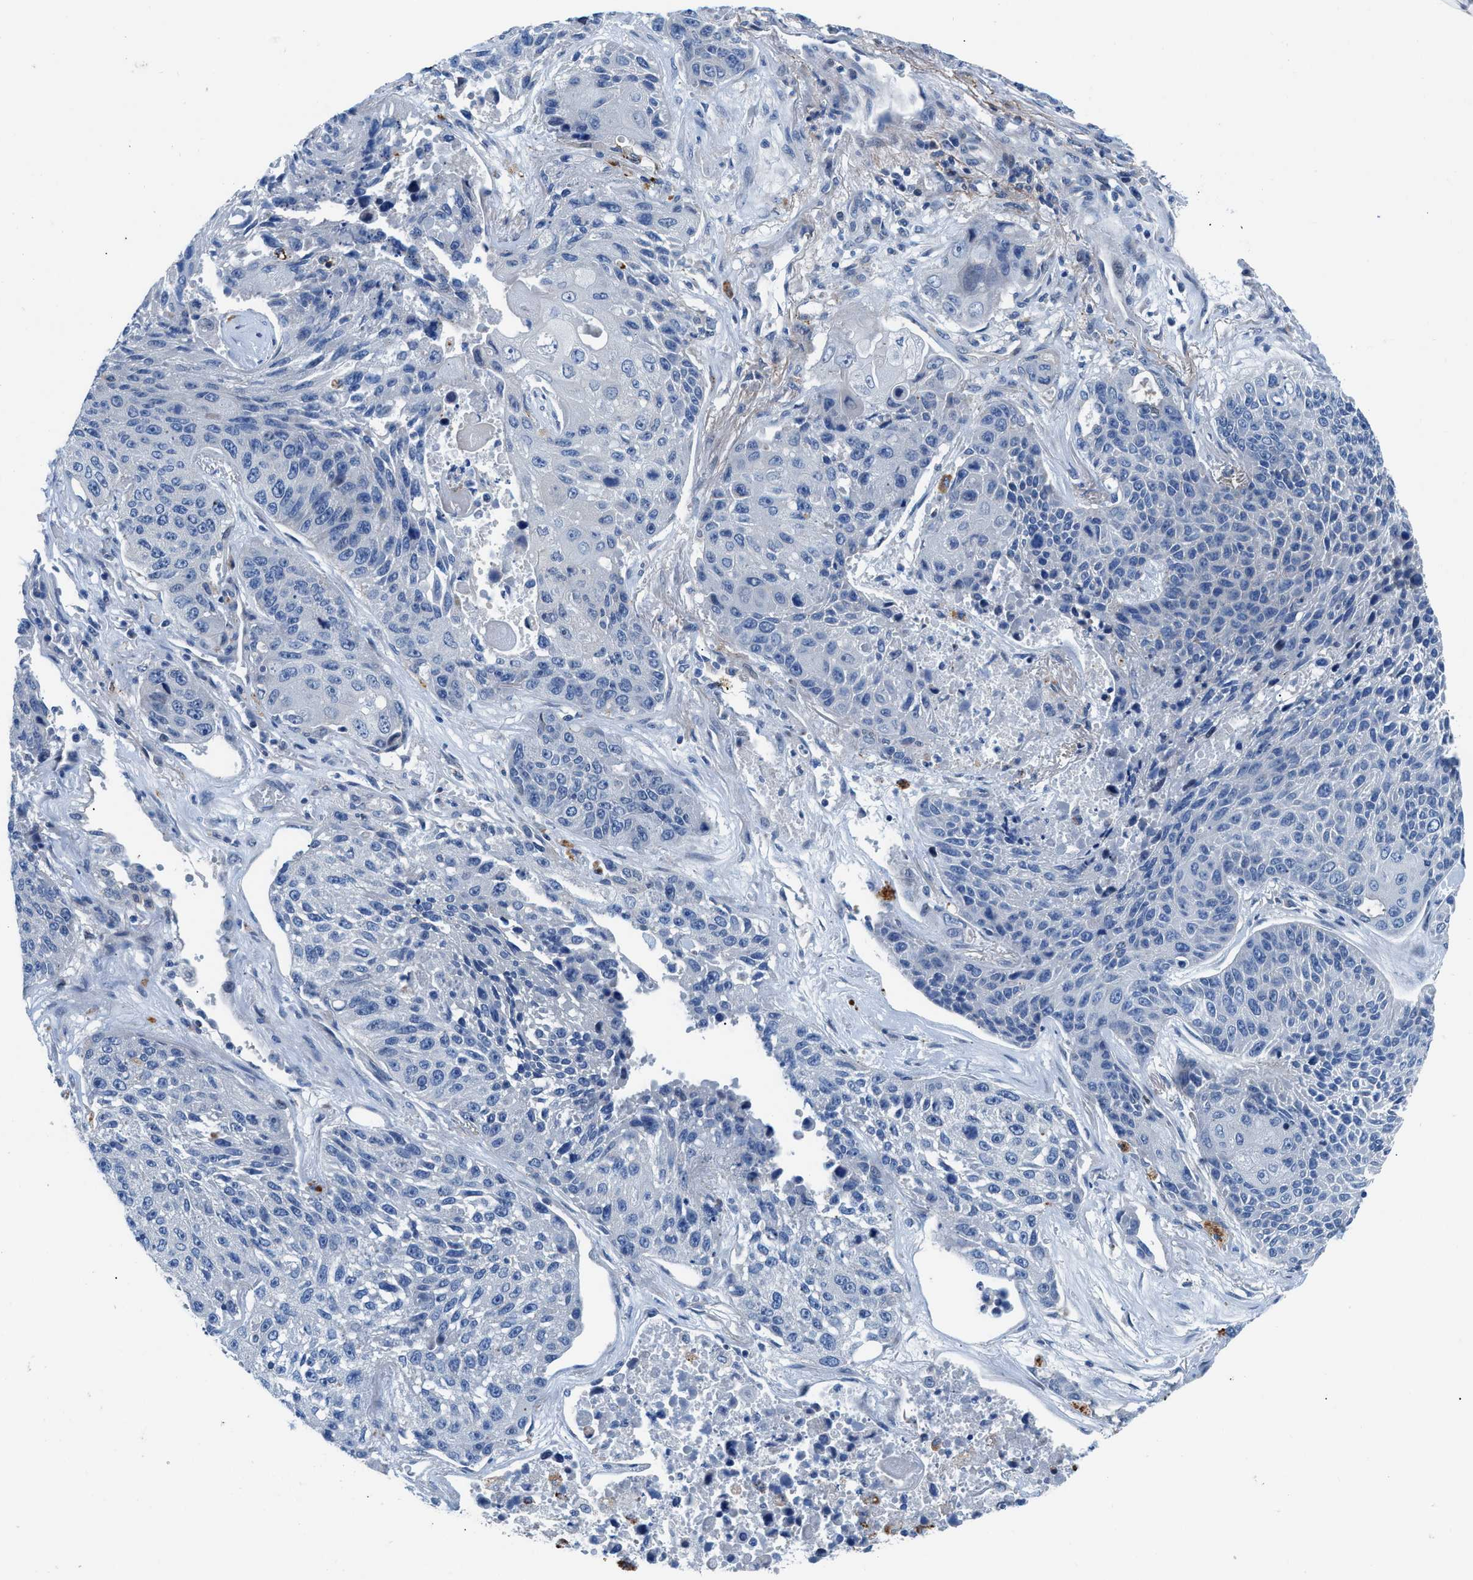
{"staining": {"intensity": "negative", "quantity": "none", "location": "none"}, "tissue": "lung cancer", "cell_type": "Tumor cells", "image_type": "cancer", "snomed": [{"axis": "morphology", "description": "Squamous cell carcinoma, NOS"}, {"axis": "topography", "description": "Lung"}], "caption": "High power microscopy micrograph of an IHC image of lung cancer, revealing no significant expression in tumor cells.", "gene": "UAP1", "patient": {"sex": "male", "age": 61}}